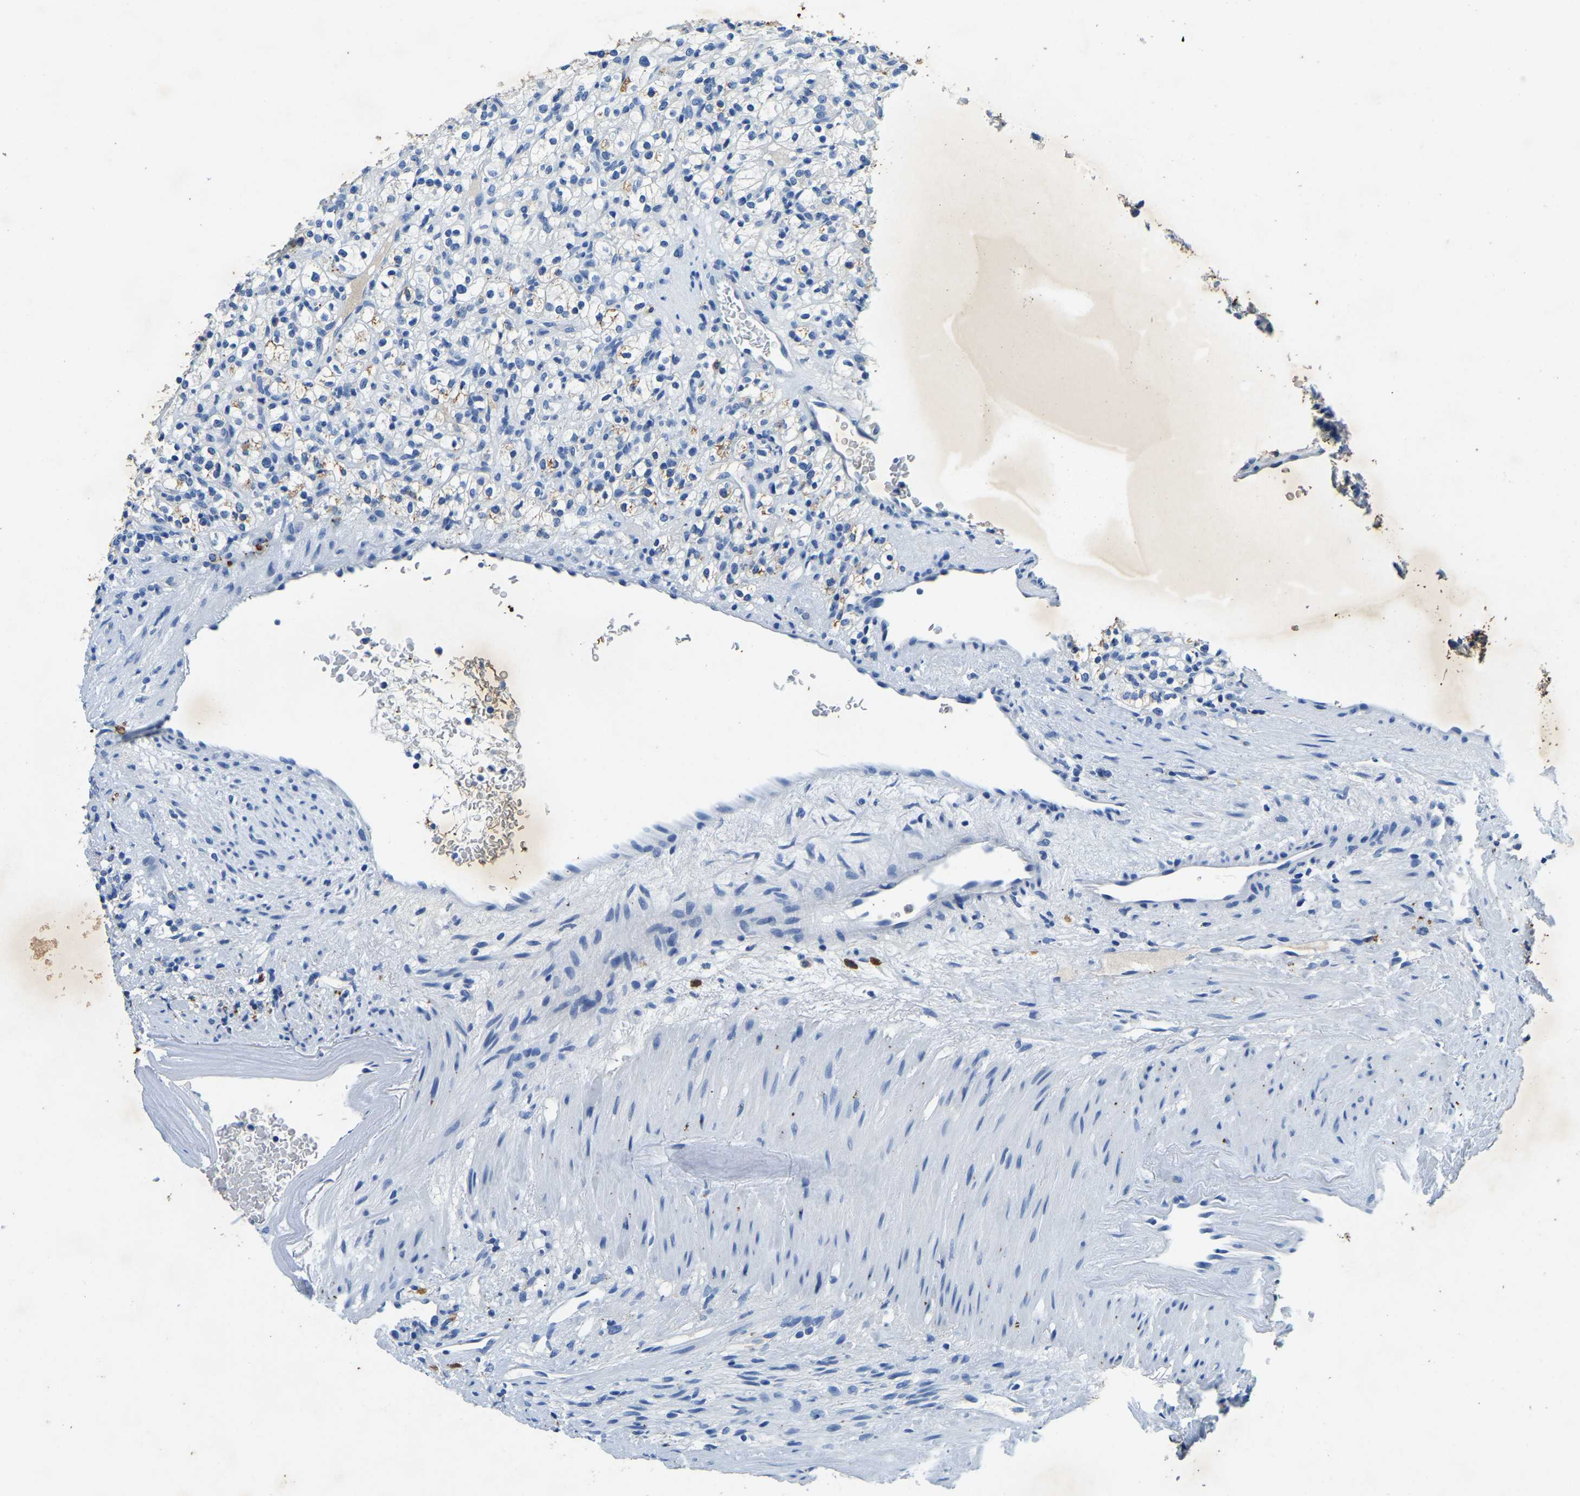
{"staining": {"intensity": "moderate", "quantity": "<25%", "location": "cytoplasmic/membranous"}, "tissue": "renal cancer", "cell_type": "Tumor cells", "image_type": "cancer", "snomed": [{"axis": "morphology", "description": "Normal tissue, NOS"}, {"axis": "morphology", "description": "Adenocarcinoma, NOS"}, {"axis": "topography", "description": "Kidney"}], "caption": "Protein expression by IHC demonstrates moderate cytoplasmic/membranous positivity in approximately <25% of tumor cells in renal adenocarcinoma.", "gene": "UBN2", "patient": {"sex": "female", "age": 72}}